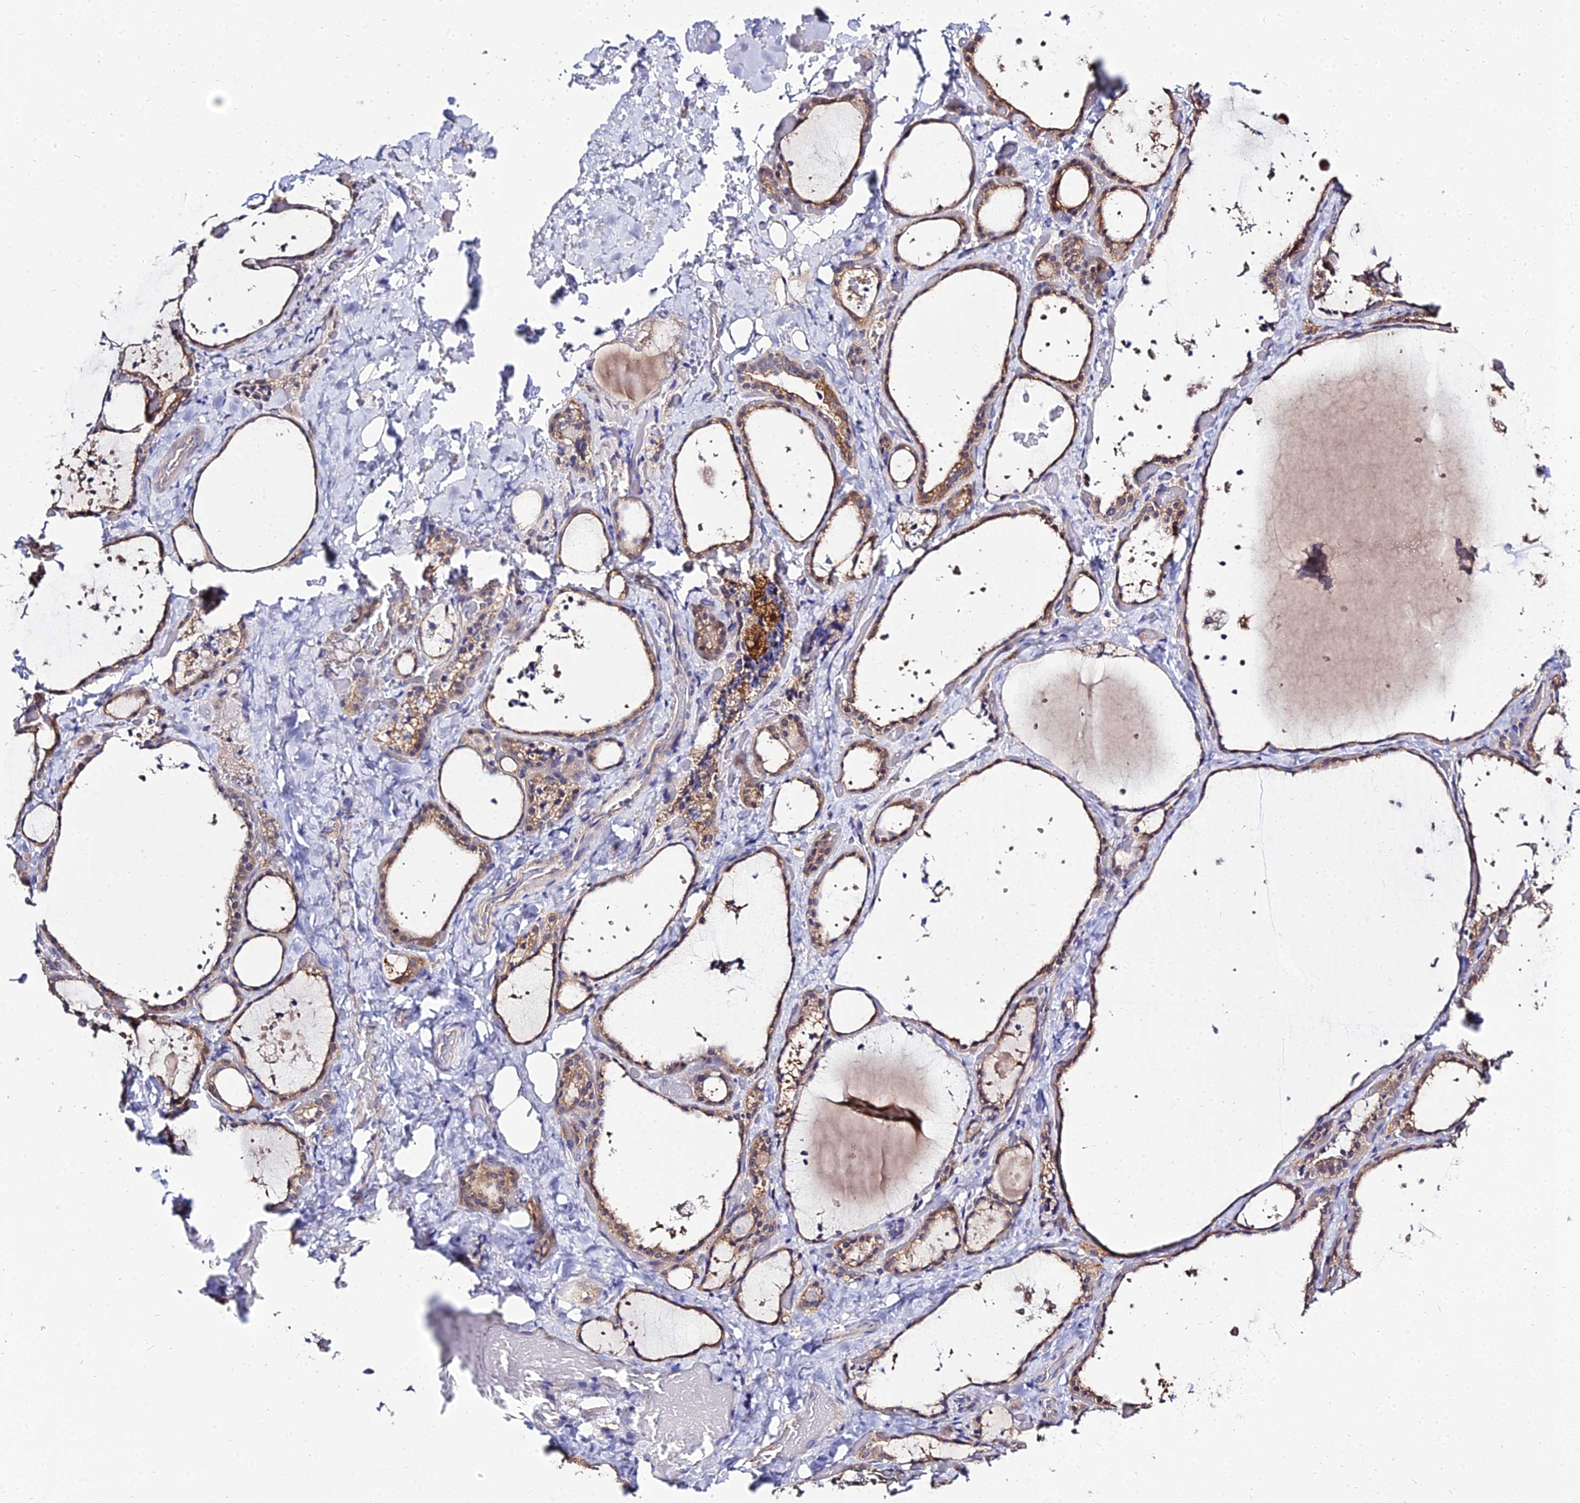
{"staining": {"intensity": "moderate", "quantity": "25%-75%", "location": "cytoplasmic/membranous"}, "tissue": "thyroid gland", "cell_type": "Glandular cells", "image_type": "normal", "snomed": [{"axis": "morphology", "description": "Normal tissue, NOS"}, {"axis": "topography", "description": "Thyroid gland"}], "caption": "Immunohistochemistry (IHC) staining of benign thyroid gland, which reveals medium levels of moderate cytoplasmic/membranous expression in about 25%-75% of glandular cells indicating moderate cytoplasmic/membranous protein staining. The staining was performed using DAB (3,3'-diaminobenzidine) (brown) for protein detection and nuclei were counterstained in hematoxylin (blue).", "gene": "C2orf69", "patient": {"sex": "female", "age": 44}}